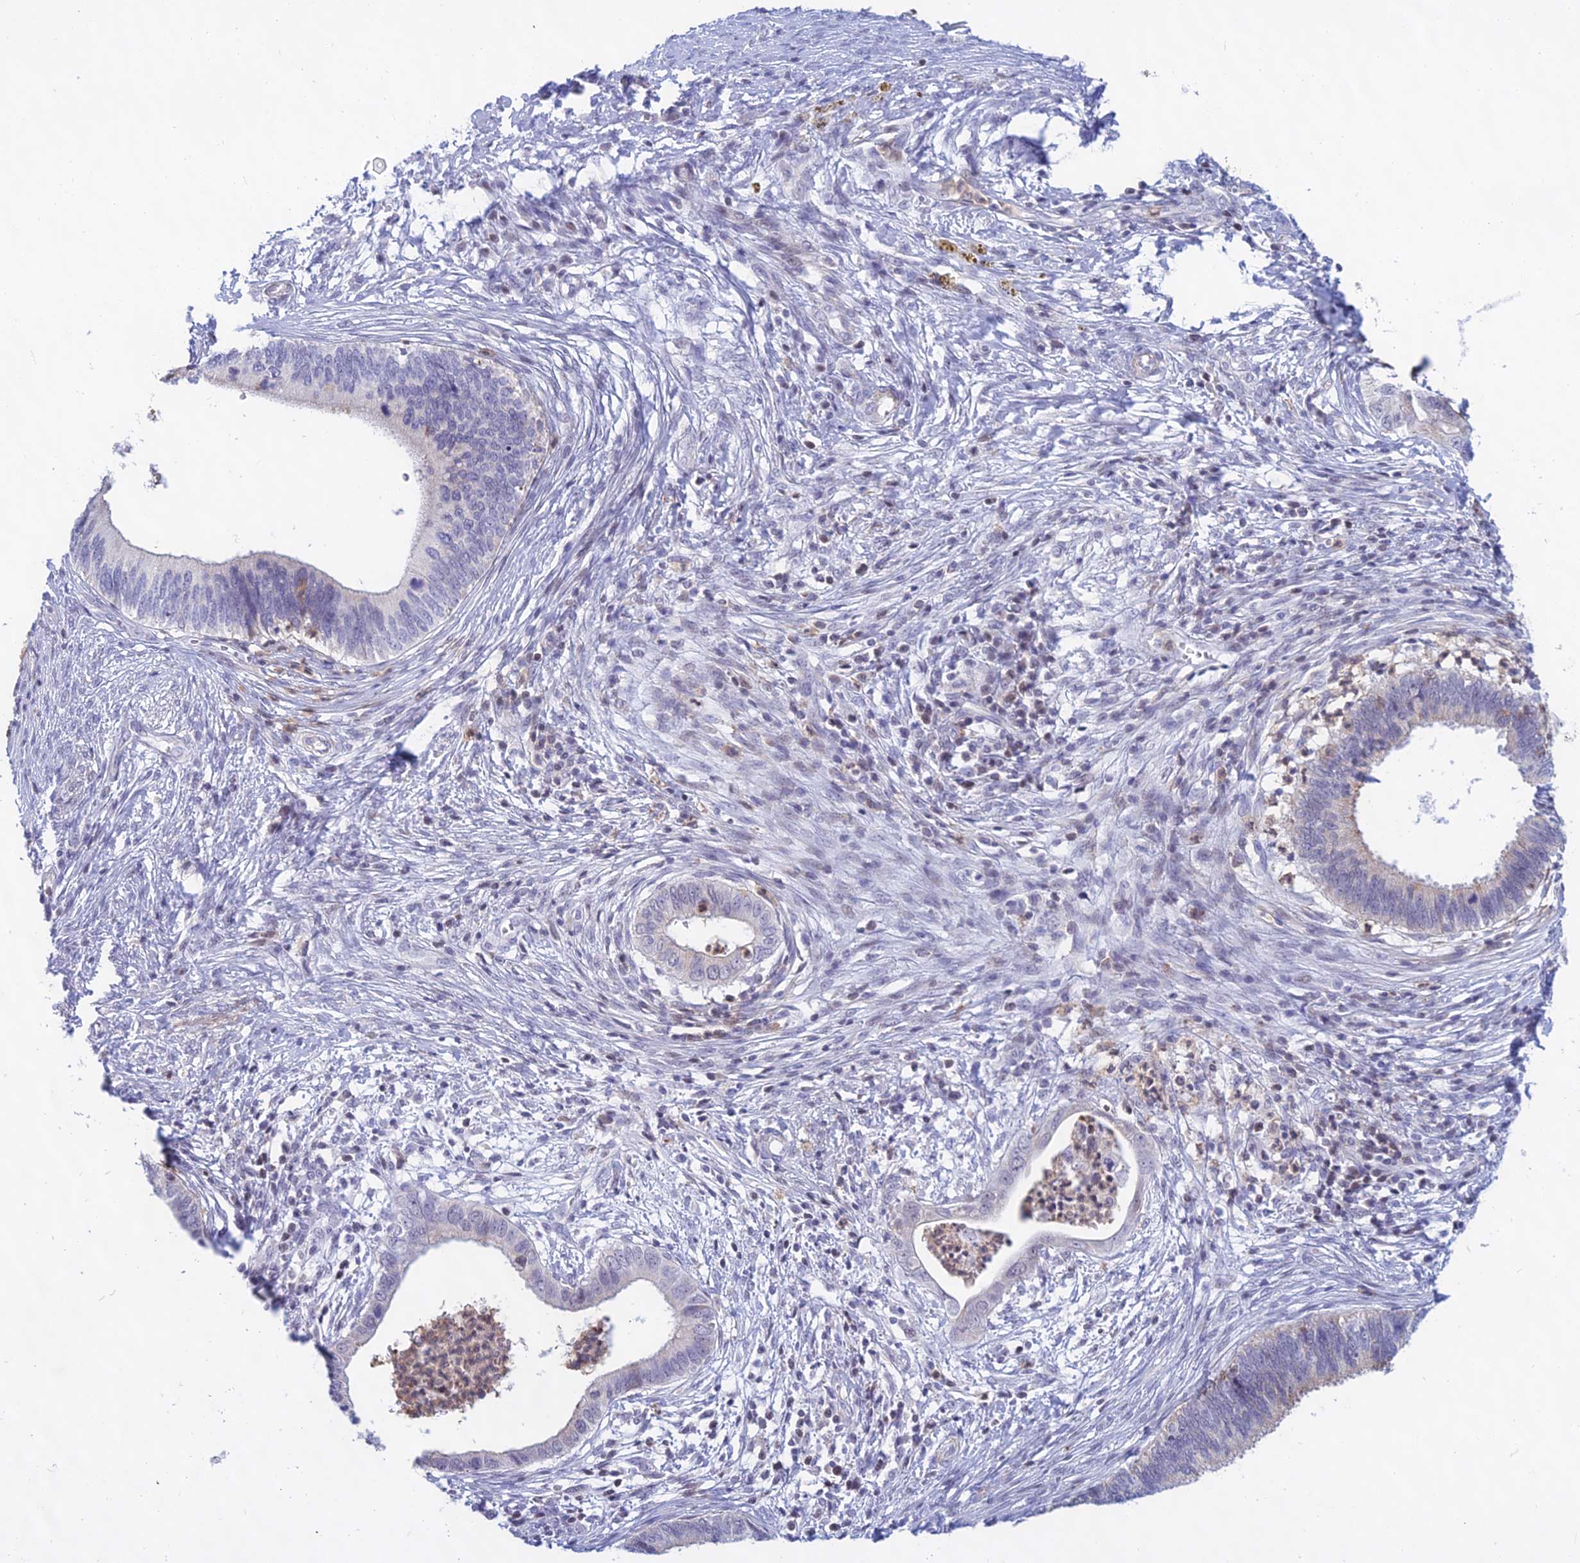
{"staining": {"intensity": "negative", "quantity": "none", "location": "none"}, "tissue": "cervical cancer", "cell_type": "Tumor cells", "image_type": "cancer", "snomed": [{"axis": "morphology", "description": "Adenocarcinoma, NOS"}, {"axis": "topography", "description": "Cervix"}], "caption": "This is an immunohistochemistry histopathology image of cervical adenocarcinoma. There is no staining in tumor cells.", "gene": "KRR1", "patient": {"sex": "female", "age": 42}}